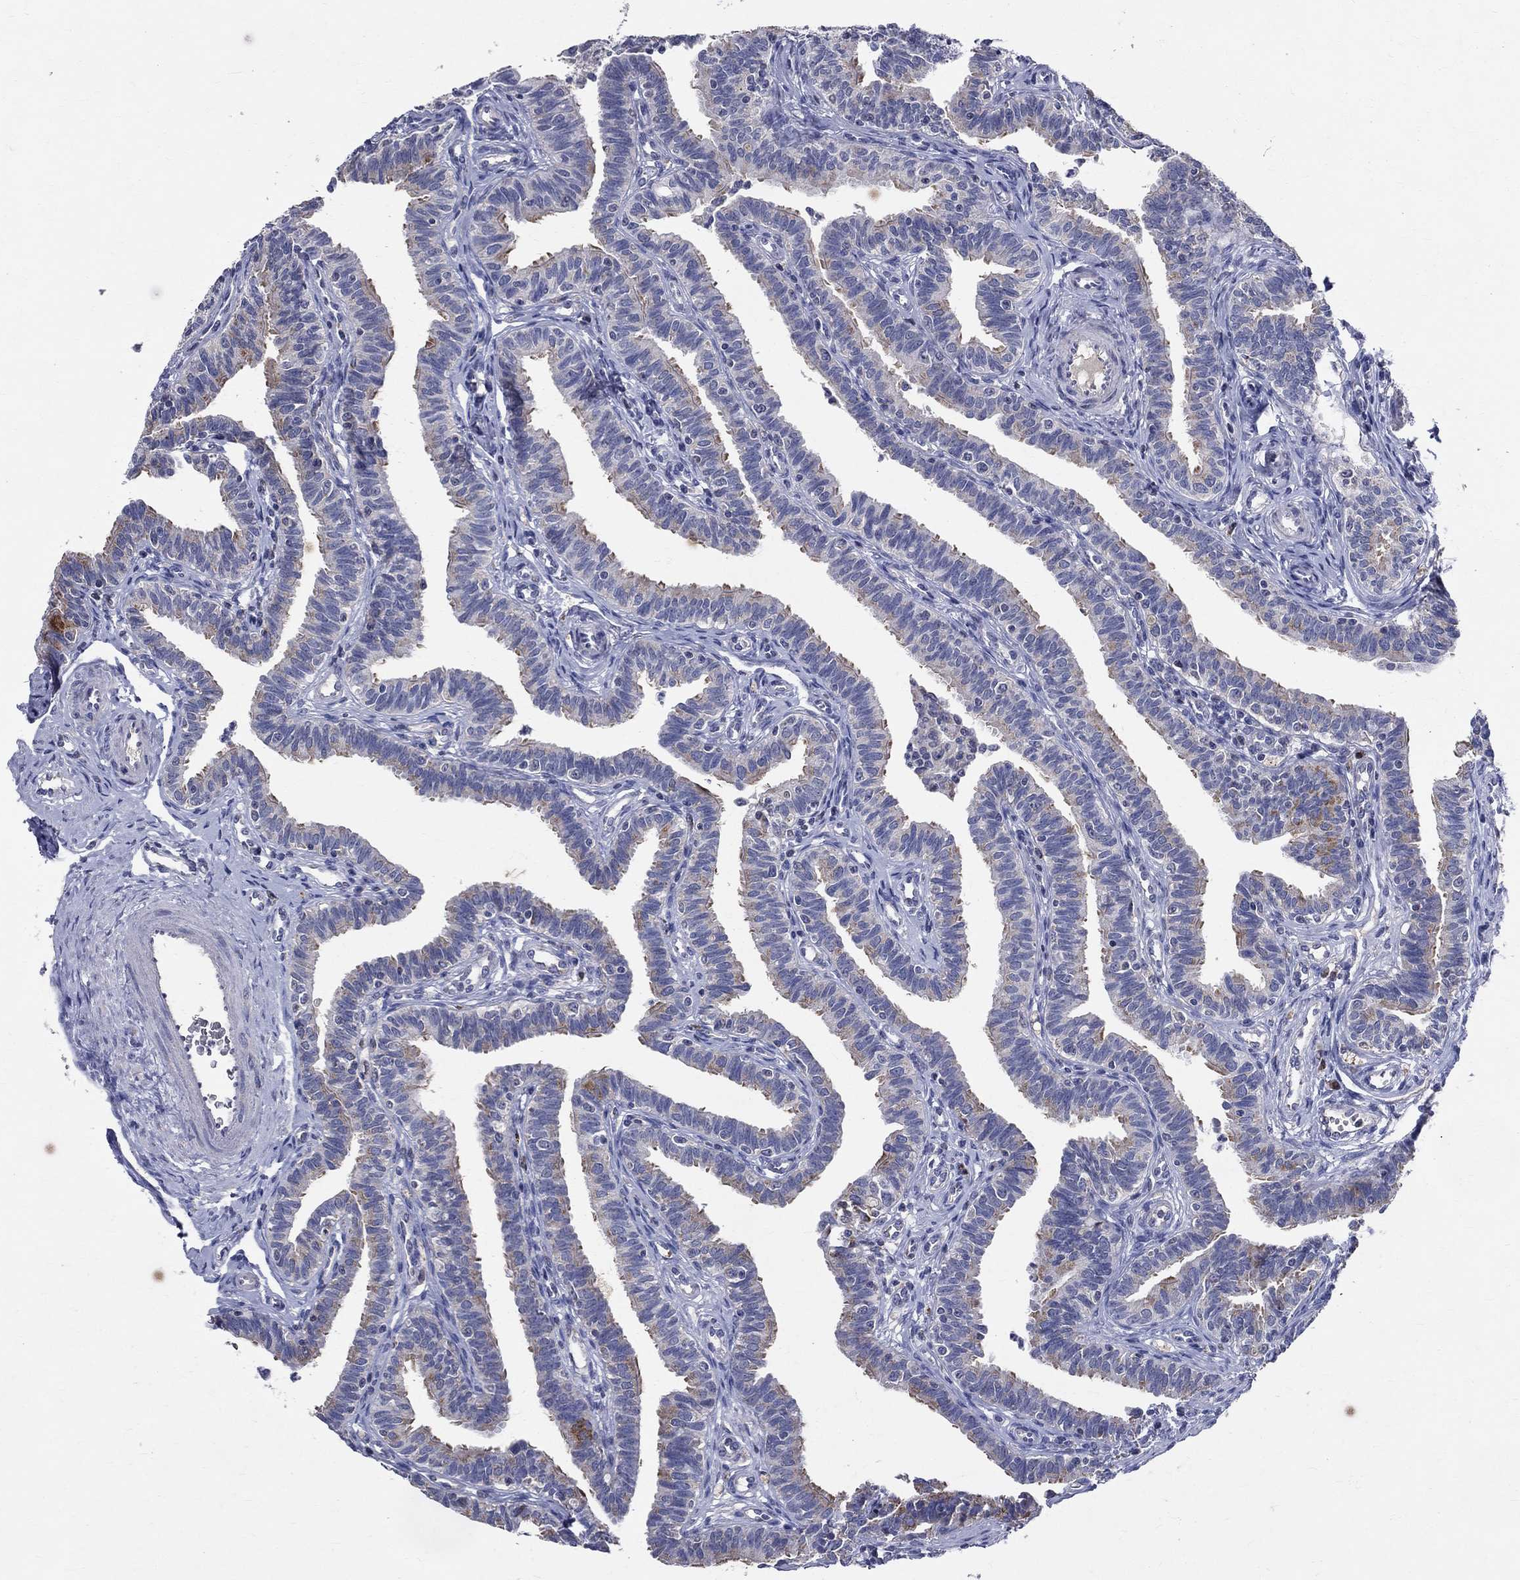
{"staining": {"intensity": "strong", "quantity": "<25%", "location": "cytoplasmic/membranous"}, "tissue": "fallopian tube", "cell_type": "Glandular cells", "image_type": "normal", "snomed": [{"axis": "morphology", "description": "Normal tissue, NOS"}, {"axis": "topography", "description": "Fallopian tube"}], "caption": "Immunohistochemical staining of unremarkable fallopian tube exhibits strong cytoplasmic/membranous protein staining in approximately <25% of glandular cells.", "gene": "SLC4A10", "patient": {"sex": "female", "age": 36}}